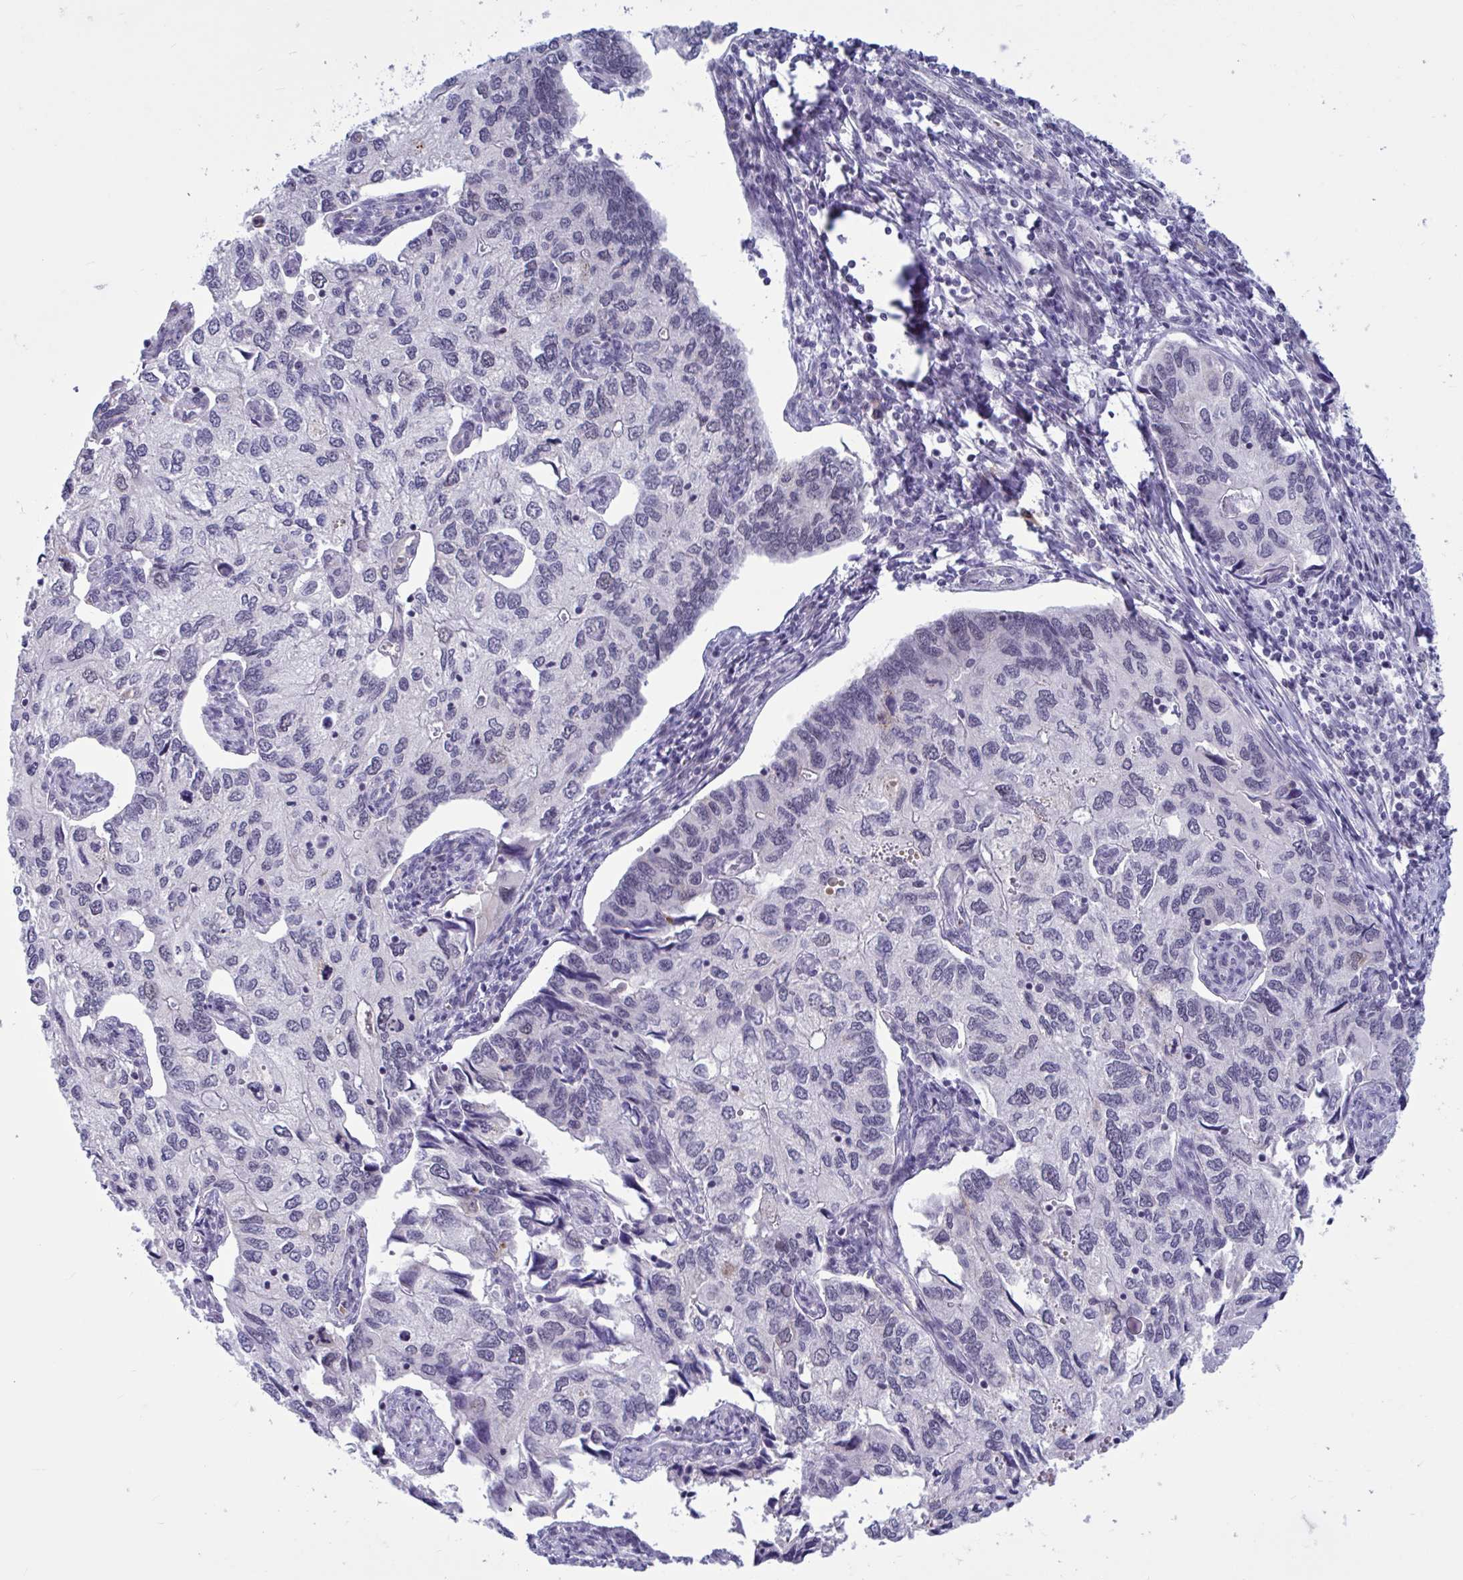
{"staining": {"intensity": "negative", "quantity": "none", "location": "none"}, "tissue": "endometrial cancer", "cell_type": "Tumor cells", "image_type": "cancer", "snomed": [{"axis": "morphology", "description": "Carcinoma, NOS"}, {"axis": "topography", "description": "Uterus"}], "caption": "Micrograph shows no significant protein positivity in tumor cells of endometrial cancer (carcinoma).", "gene": "CNGB3", "patient": {"sex": "female", "age": 76}}